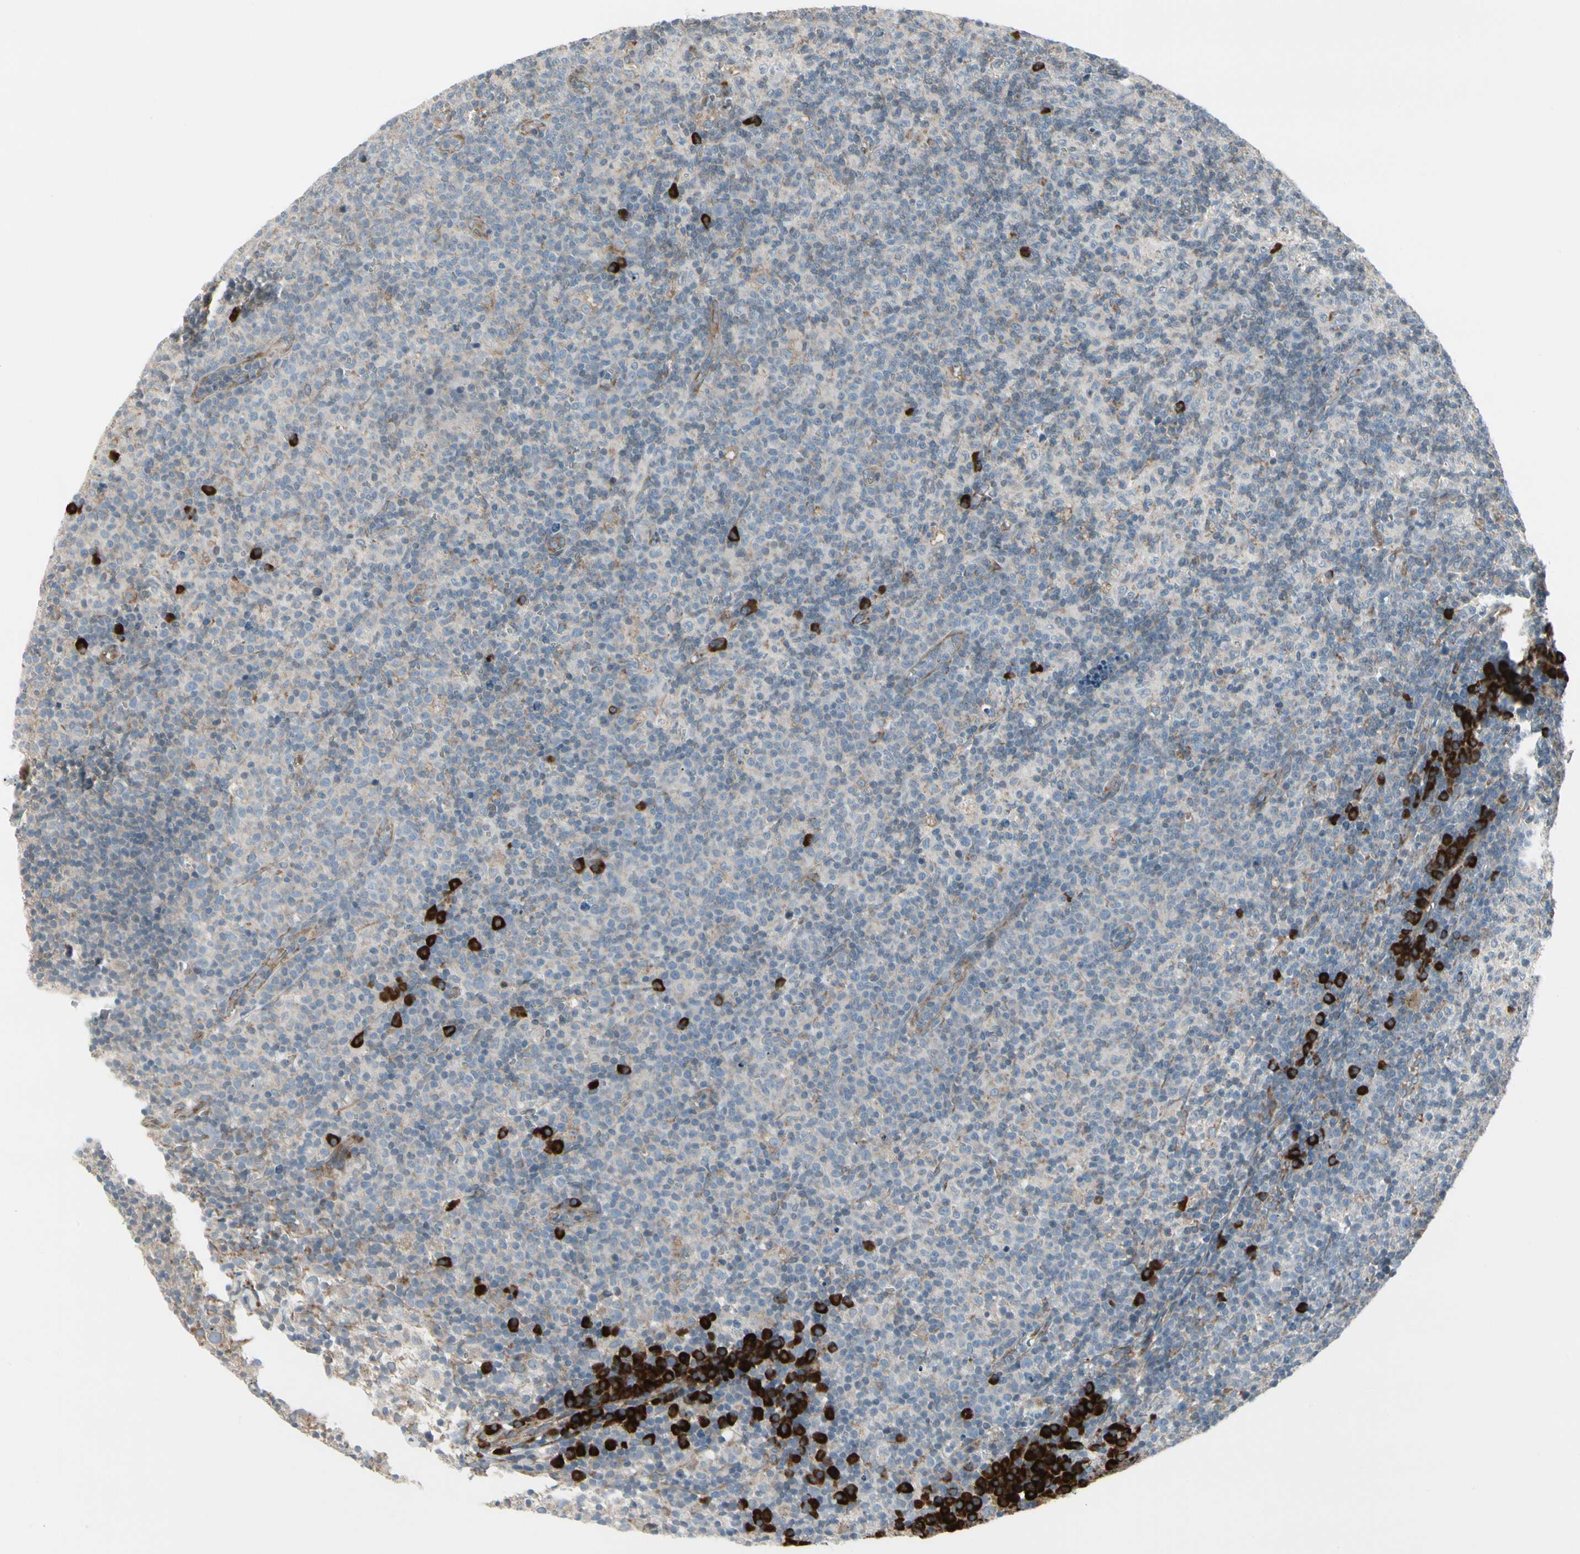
{"staining": {"intensity": "moderate", "quantity": "<25%", "location": "cytoplasmic/membranous"}, "tissue": "lymph node", "cell_type": "Germinal center cells", "image_type": "normal", "snomed": [{"axis": "morphology", "description": "Normal tissue, NOS"}, {"axis": "morphology", "description": "Inflammation, NOS"}, {"axis": "topography", "description": "Lymph node"}], "caption": "The micrograph displays immunohistochemical staining of unremarkable lymph node. There is moderate cytoplasmic/membranous expression is seen in about <25% of germinal center cells.", "gene": "FNDC3A", "patient": {"sex": "male", "age": 55}}